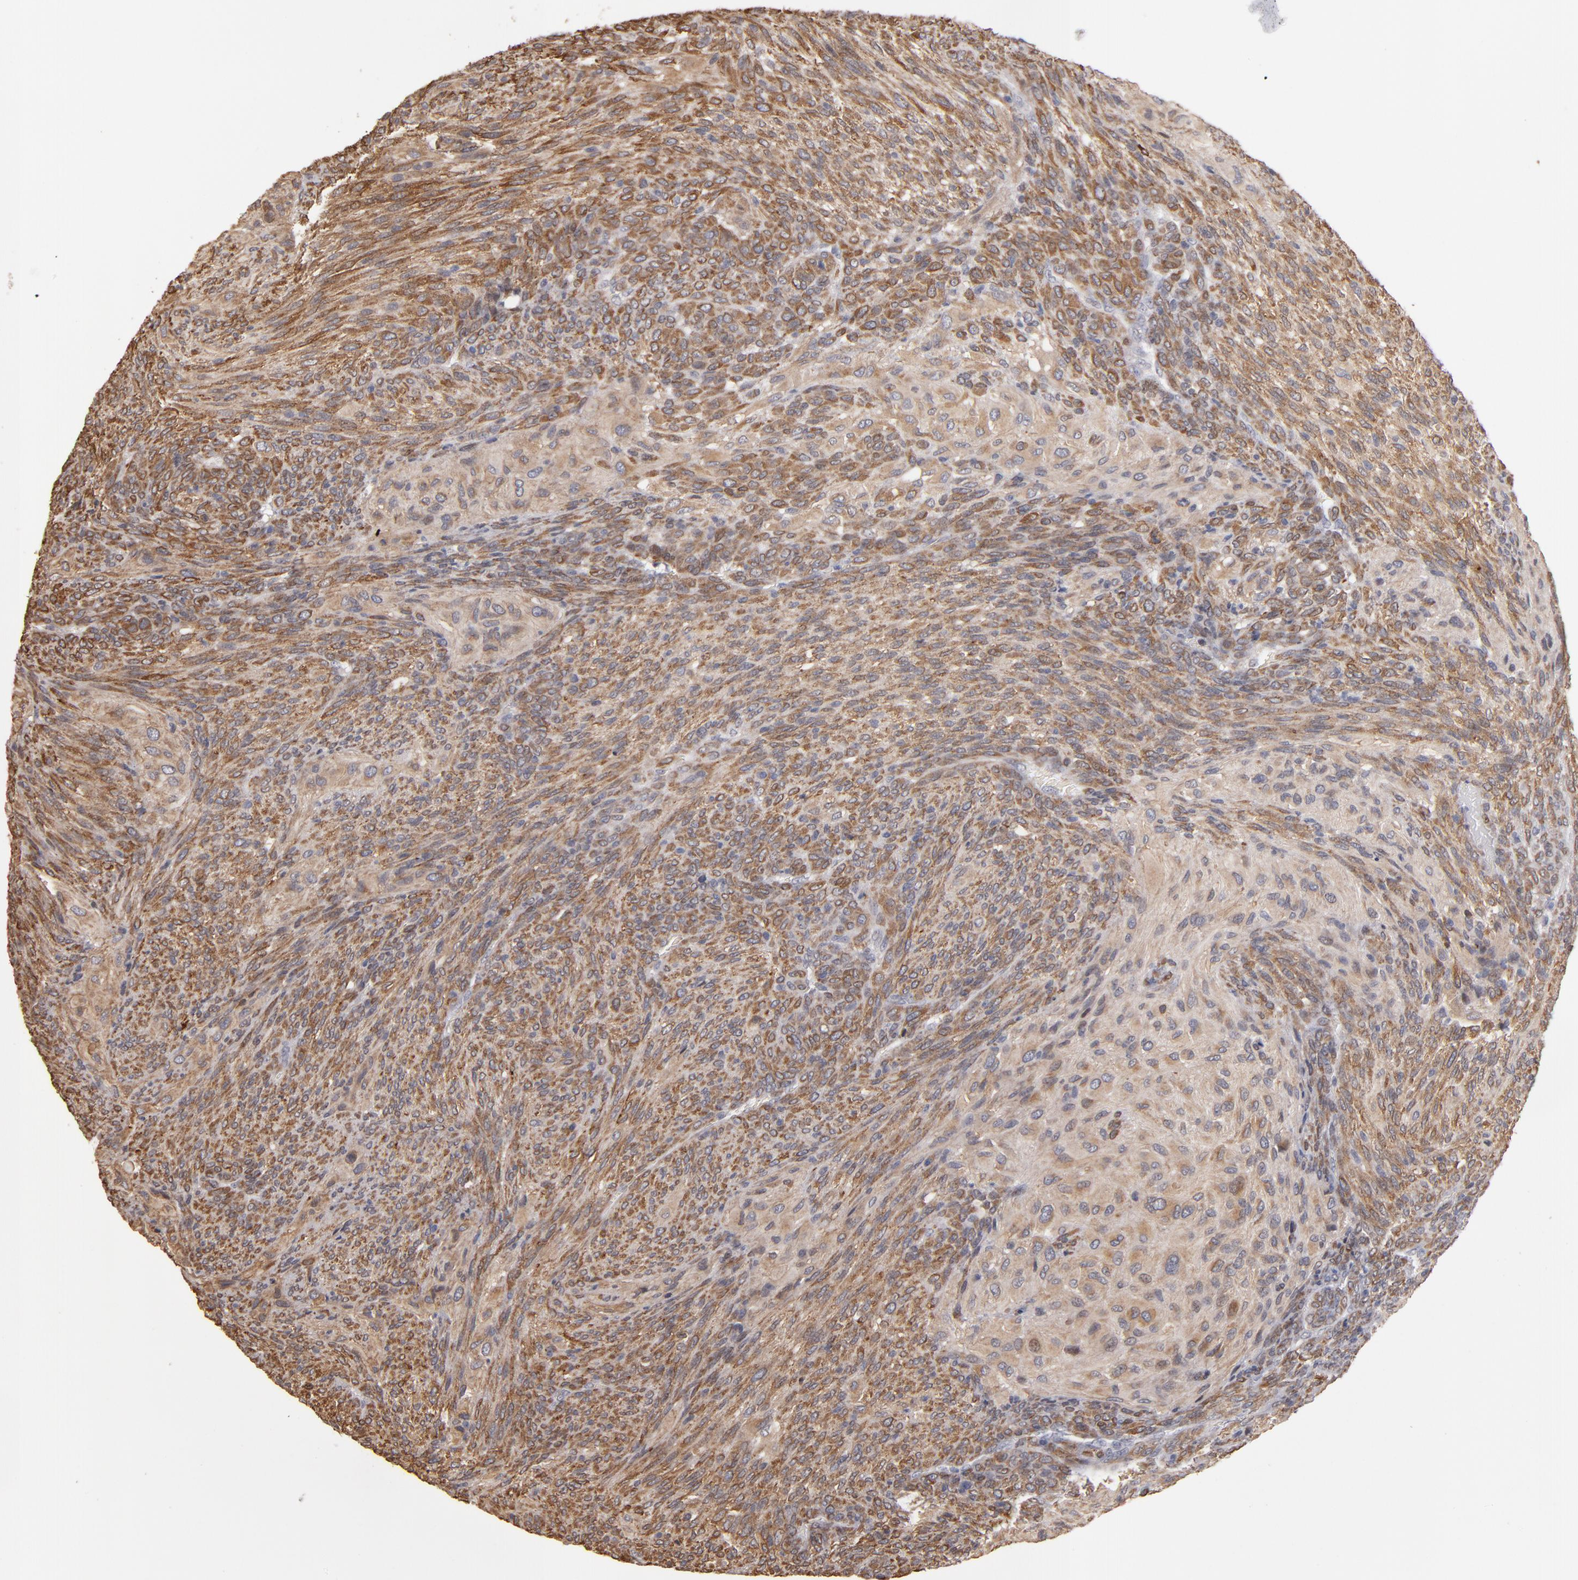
{"staining": {"intensity": "moderate", "quantity": ">75%", "location": "cytoplasmic/membranous"}, "tissue": "glioma", "cell_type": "Tumor cells", "image_type": "cancer", "snomed": [{"axis": "morphology", "description": "Glioma, malignant, High grade"}, {"axis": "topography", "description": "Cerebral cortex"}], "caption": "Glioma stained with a protein marker demonstrates moderate staining in tumor cells.", "gene": "PGRMC1", "patient": {"sex": "female", "age": 55}}